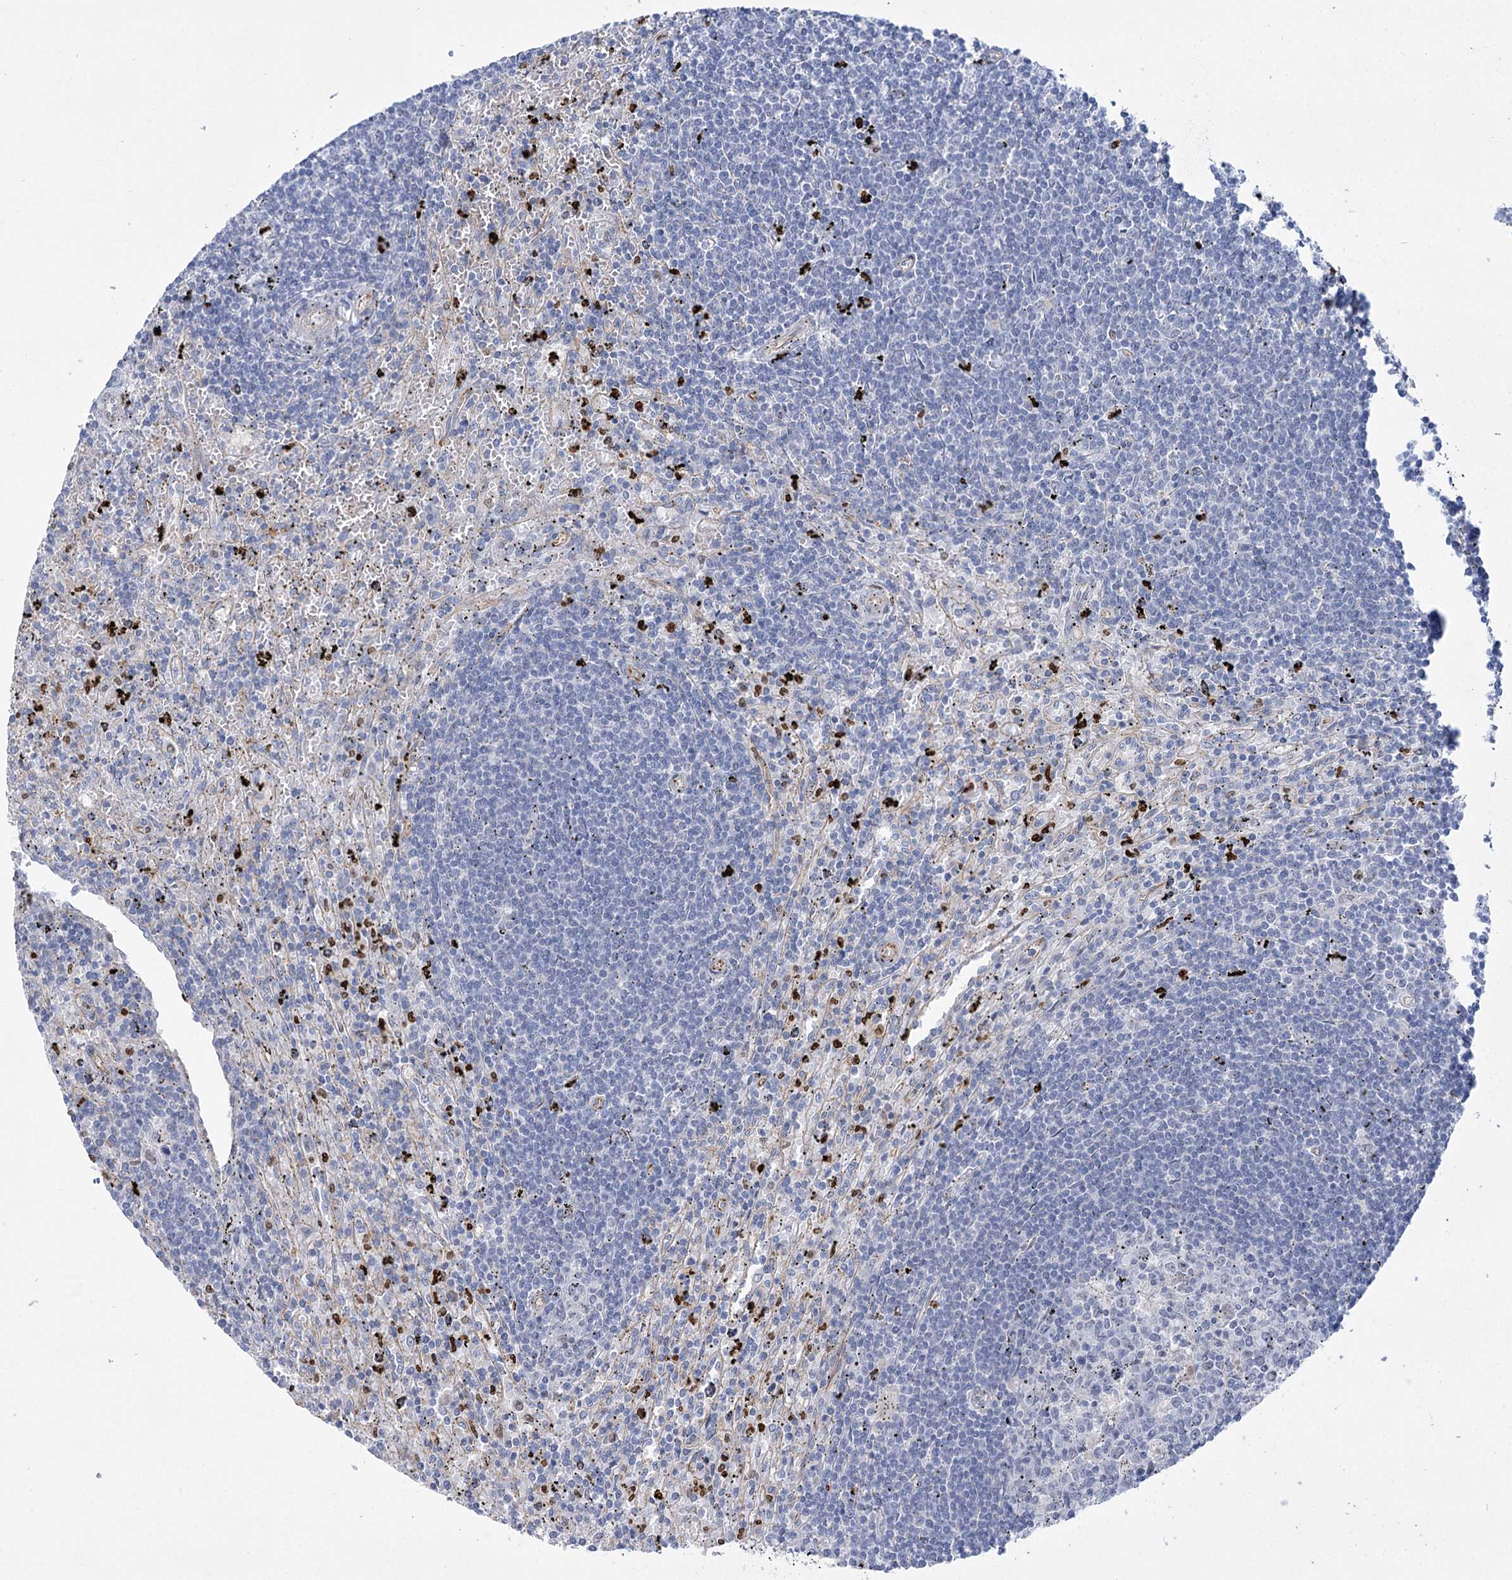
{"staining": {"intensity": "negative", "quantity": "none", "location": "none"}, "tissue": "lymphoma", "cell_type": "Tumor cells", "image_type": "cancer", "snomed": [{"axis": "morphology", "description": "Malignant lymphoma, non-Hodgkin's type, Low grade"}, {"axis": "topography", "description": "Spleen"}], "caption": "Lymphoma was stained to show a protein in brown. There is no significant positivity in tumor cells.", "gene": "THAP6", "patient": {"sex": "male", "age": 76}}